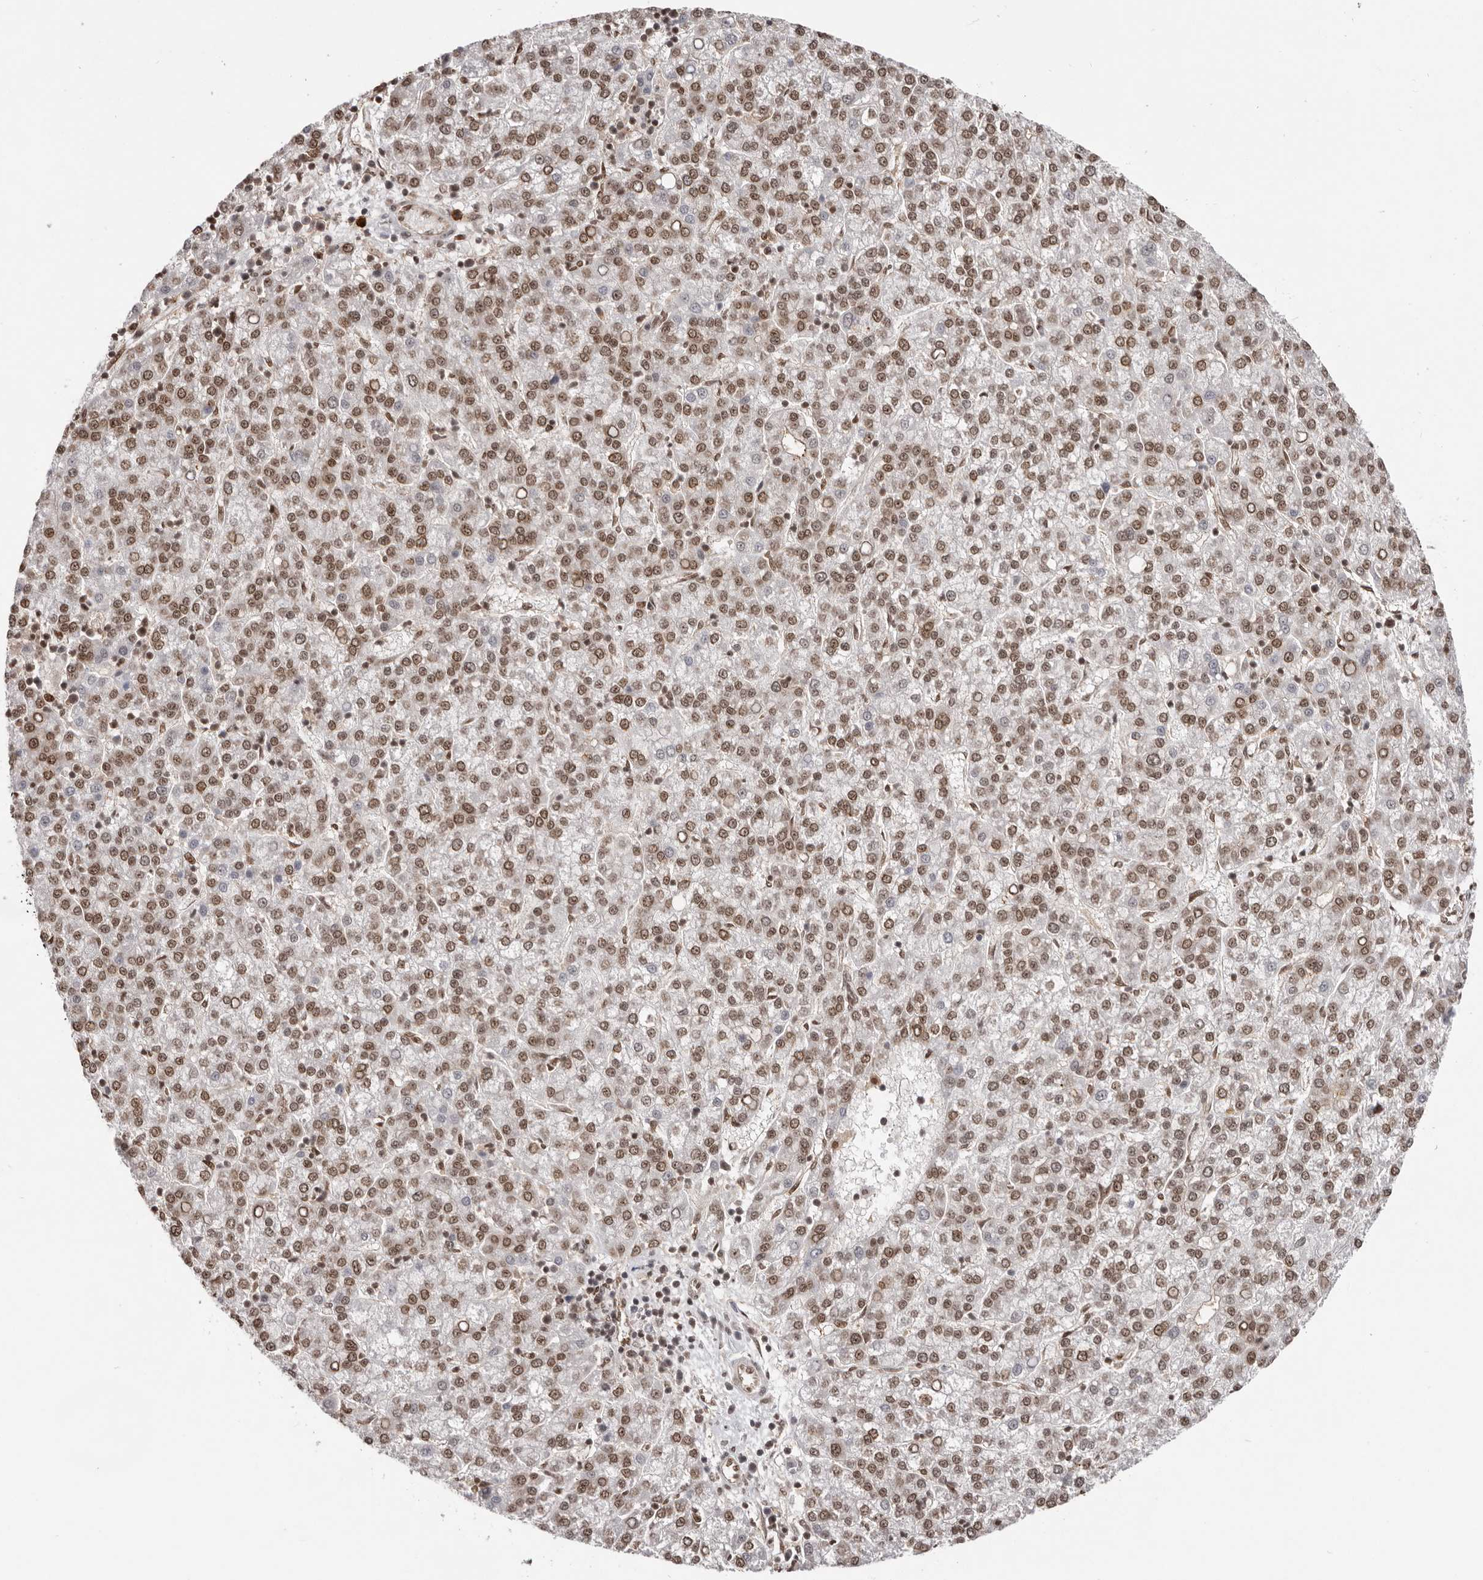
{"staining": {"intensity": "moderate", "quantity": ">75%", "location": "nuclear"}, "tissue": "liver cancer", "cell_type": "Tumor cells", "image_type": "cancer", "snomed": [{"axis": "morphology", "description": "Carcinoma, Hepatocellular, NOS"}, {"axis": "topography", "description": "Liver"}], "caption": "Protein analysis of liver hepatocellular carcinoma tissue exhibits moderate nuclear staining in approximately >75% of tumor cells.", "gene": "CHTOP", "patient": {"sex": "female", "age": 58}}